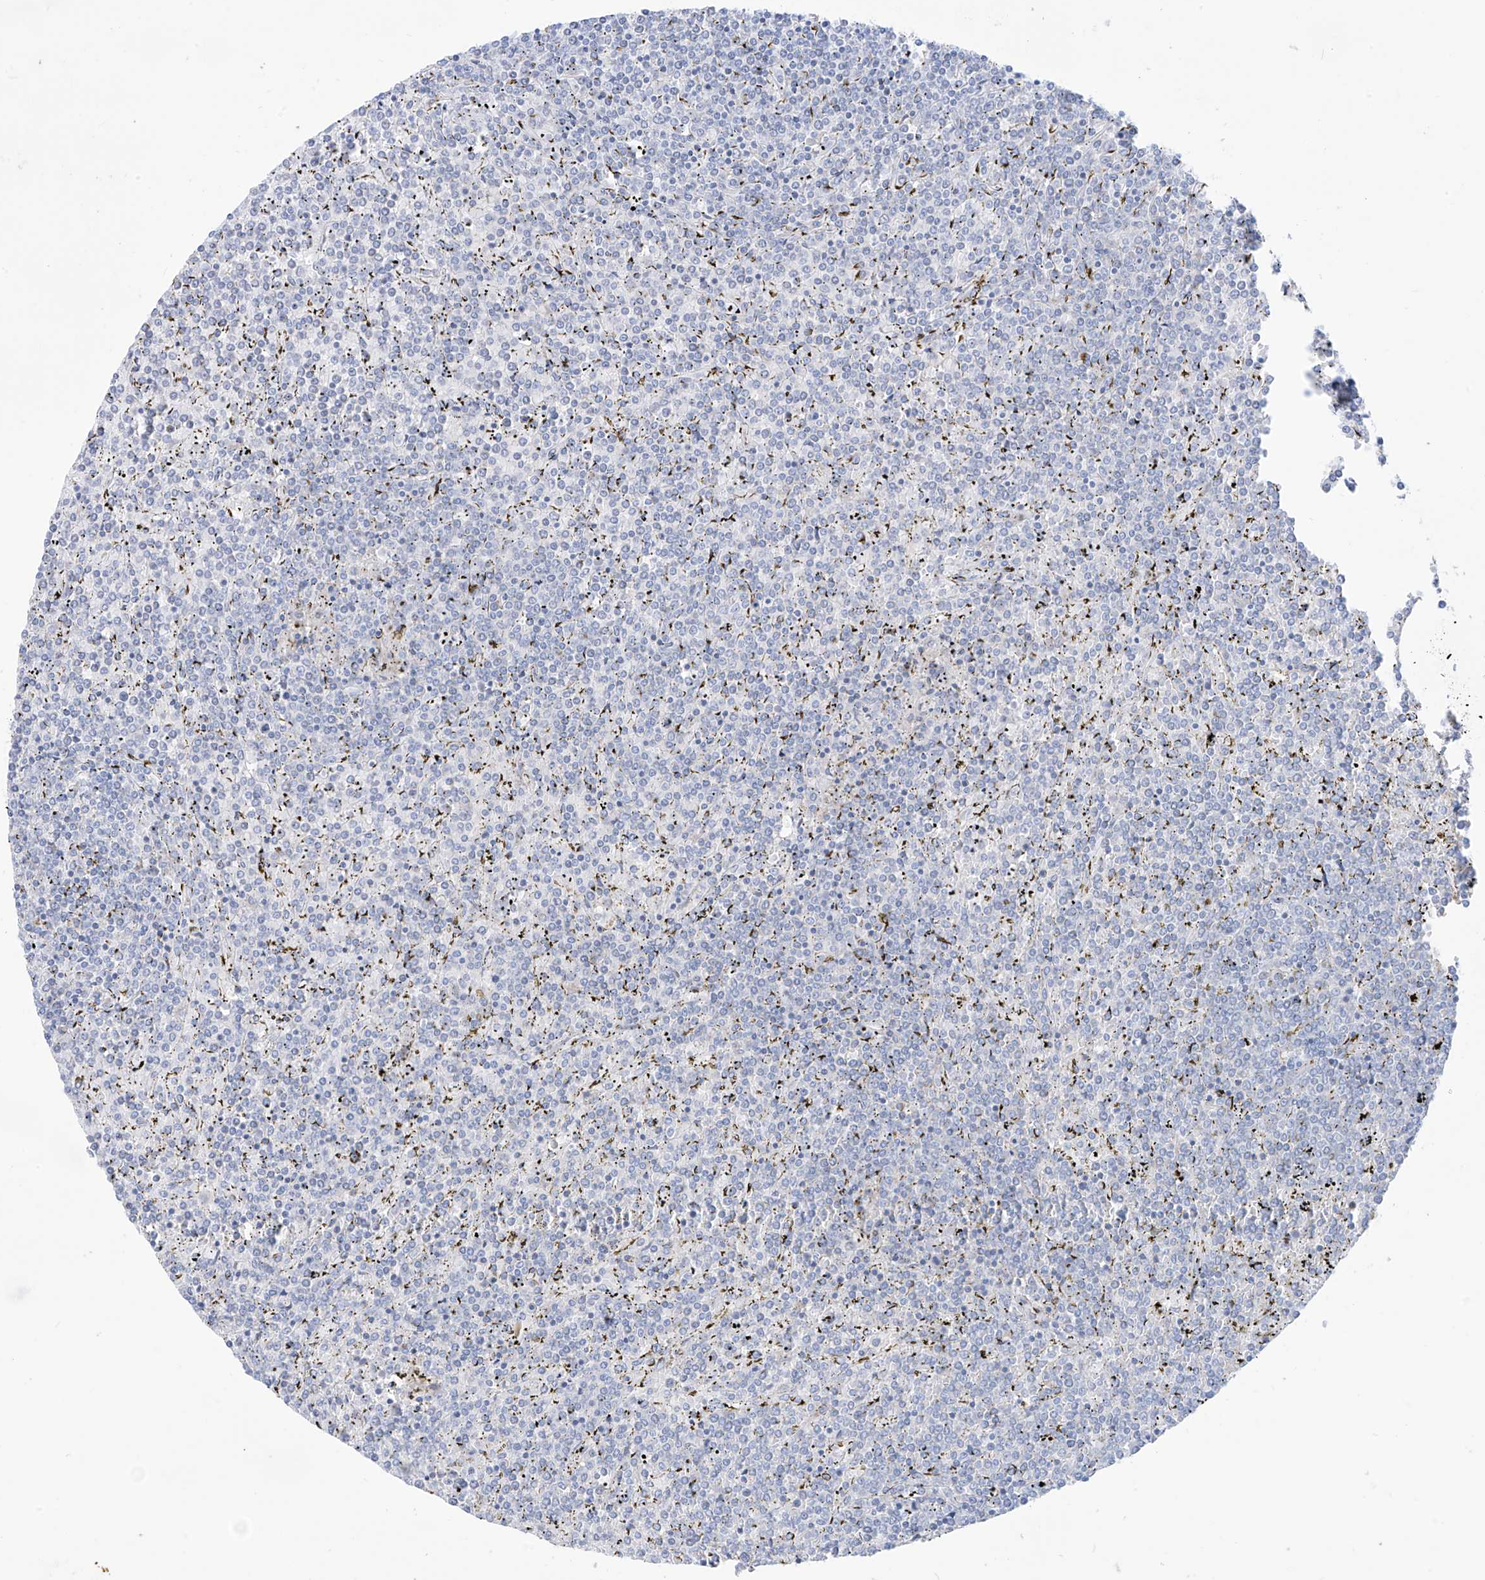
{"staining": {"intensity": "negative", "quantity": "none", "location": "none"}, "tissue": "lymphoma", "cell_type": "Tumor cells", "image_type": "cancer", "snomed": [{"axis": "morphology", "description": "Malignant lymphoma, non-Hodgkin's type, Low grade"}, {"axis": "topography", "description": "Spleen"}], "caption": "Immunohistochemical staining of human malignant lymphoma, non-Hodgkin's type (low-grade) reveals no significant expression in tumor cells.", "gene": "SLC26A3", "patient": {"sex": "female", "age": 19}}